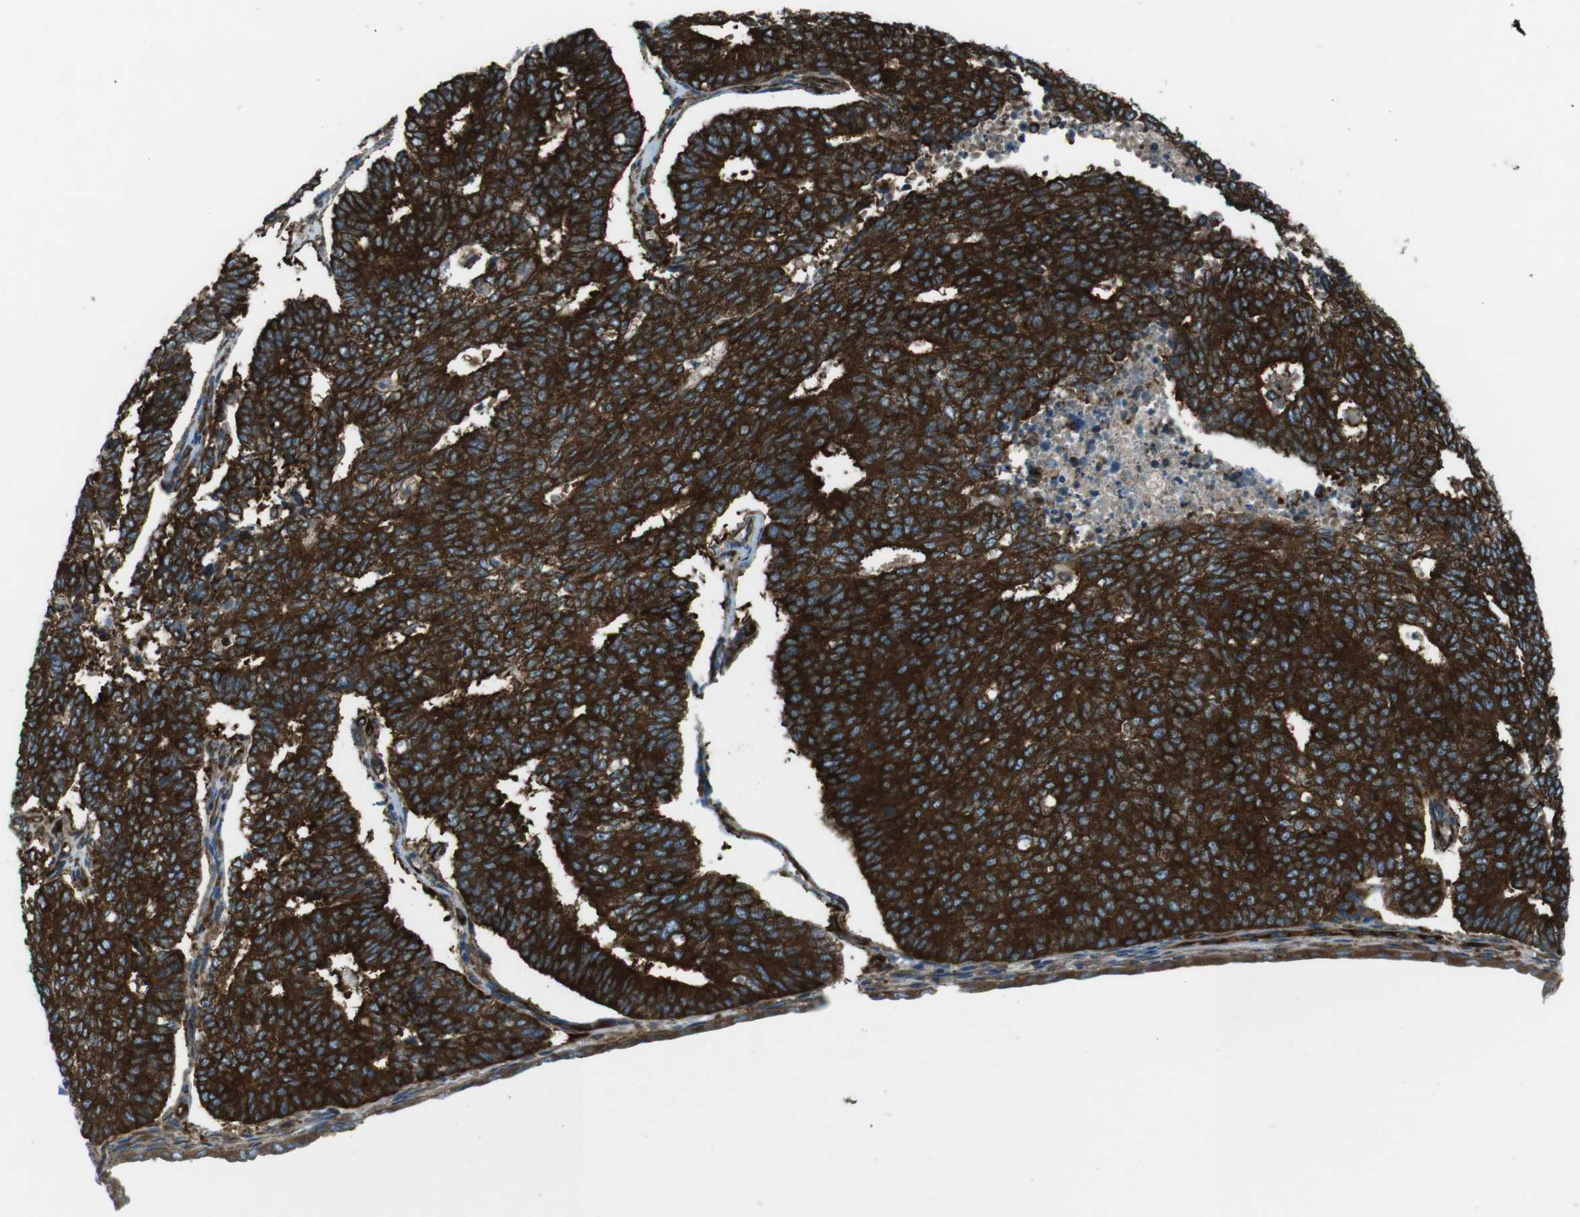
{"staining": {"intensity": "strong", "quantity": ">75%", "location": "cytoplasmic/membranous"}, "tissue": "endometrial cancer", "cell_type": "Tumor cells", "image_type": "cancer", "snomed": [{"axis": "morphology", "description": "Adenocarcinoma, NOS"}, {"axis": "topography", "description": "Endometrium"}], "caption": "A high amount of strong cytoplasmic/membranous staining is identified in approximately >75% of tumor cells in endometrial cancer tissue. The protein is shown in brown color, while the nuclei are stained blue.", "gene": "KTN1", "patient": {"sex": "female", "age": 70}}